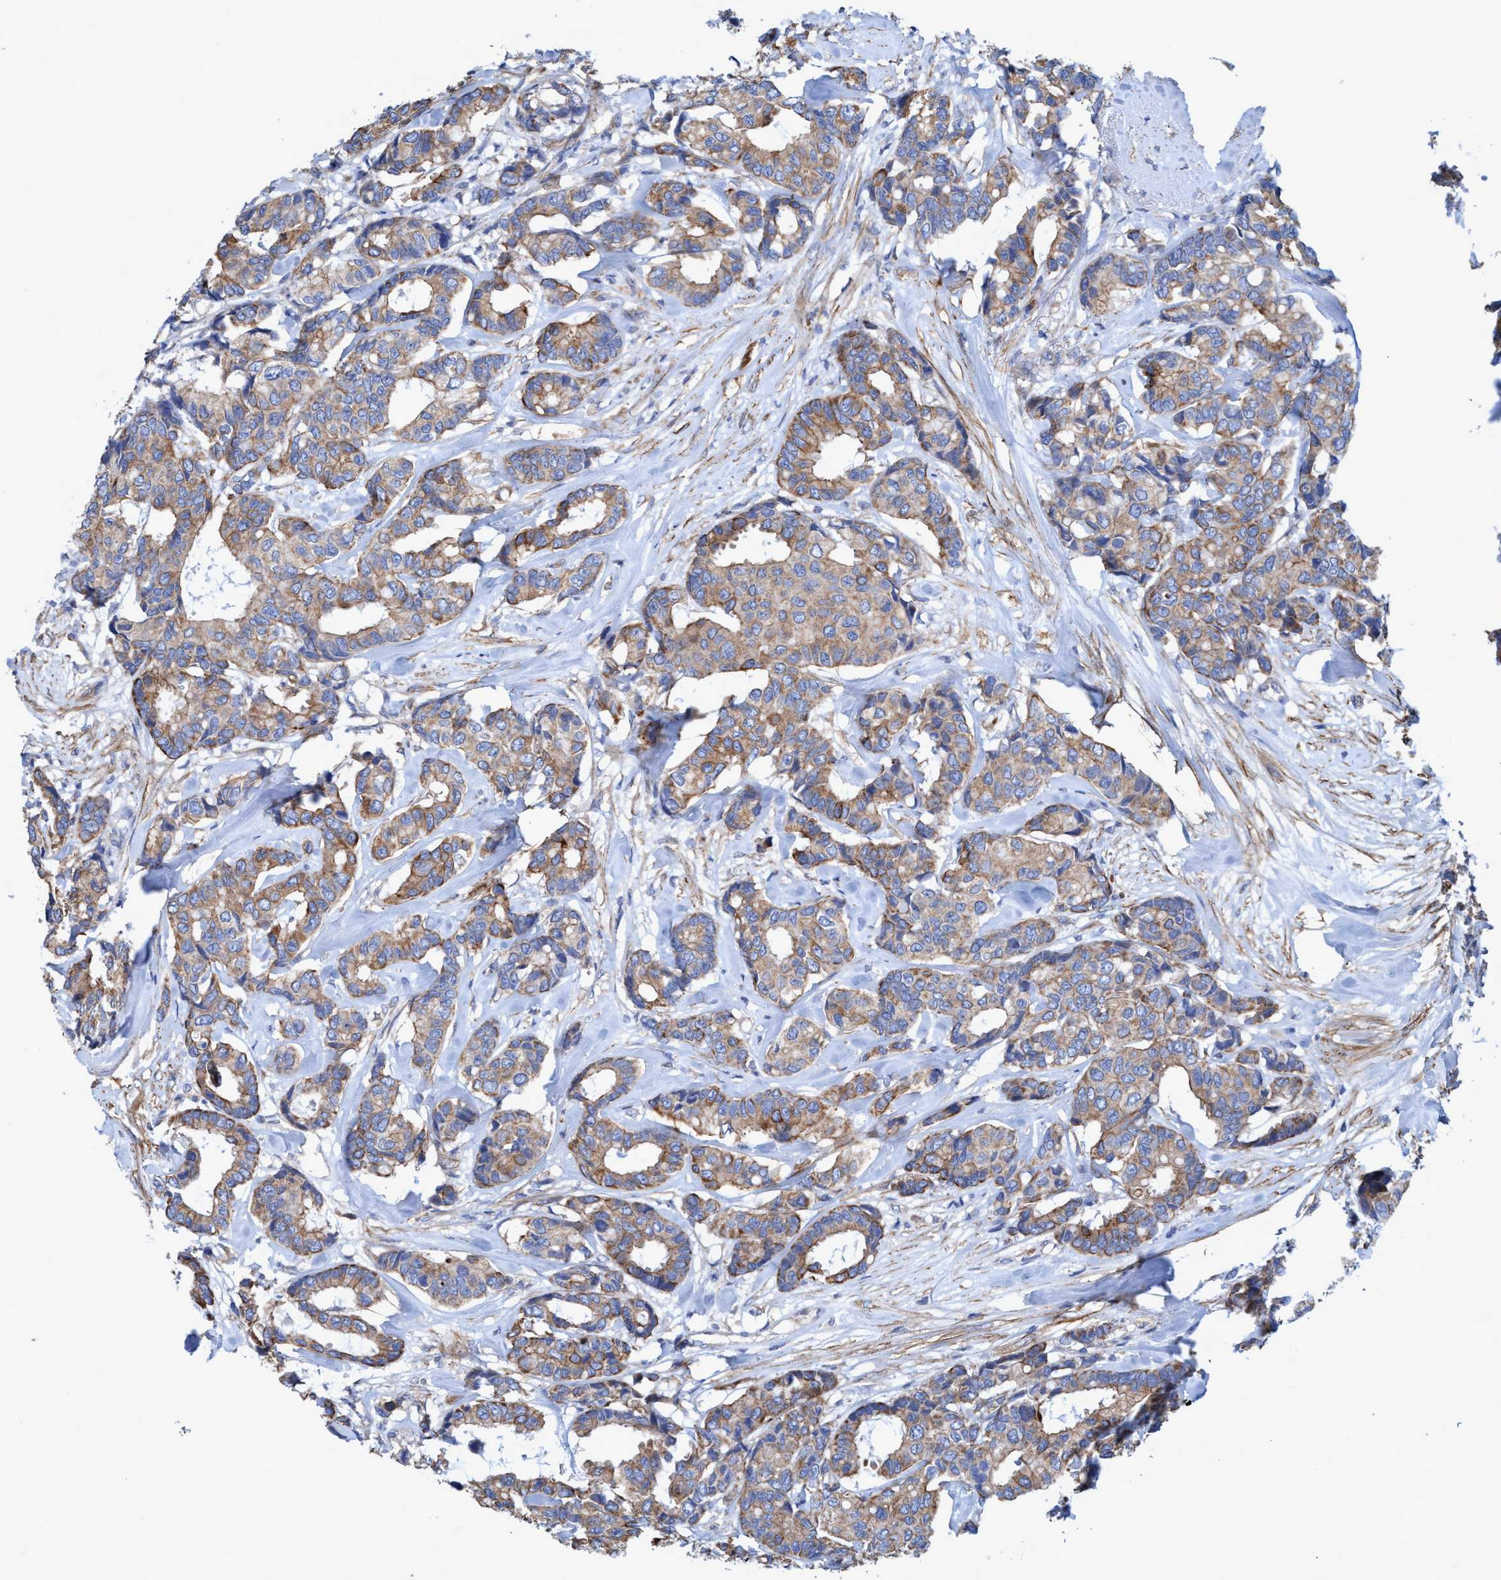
{"staining": {"intensity": "moderate", "quantity": ">75%", "location": "cytoplasmic/membranous"}, "tissue": "breast cancer", "cell_type": "Tumor cells", "image_type": "cancer", "snomed": [{"axis": "morphology", "description": "Duct carcinoma"}, {"axis": "topography", "description": "Breast"}], "caption": "Tumor cells demonstrate medium levels of moderate cytoplasmic/membranous expression in about >75% of cells in breast cancer. Using DAB (3,3'-diaminobenzidine) (brown) and hematoxylin (blue) stains, captured at high magnification using brightfield microscopy.", "gene": "GULP1", "patient": {"sex": "female", "age": 87}}